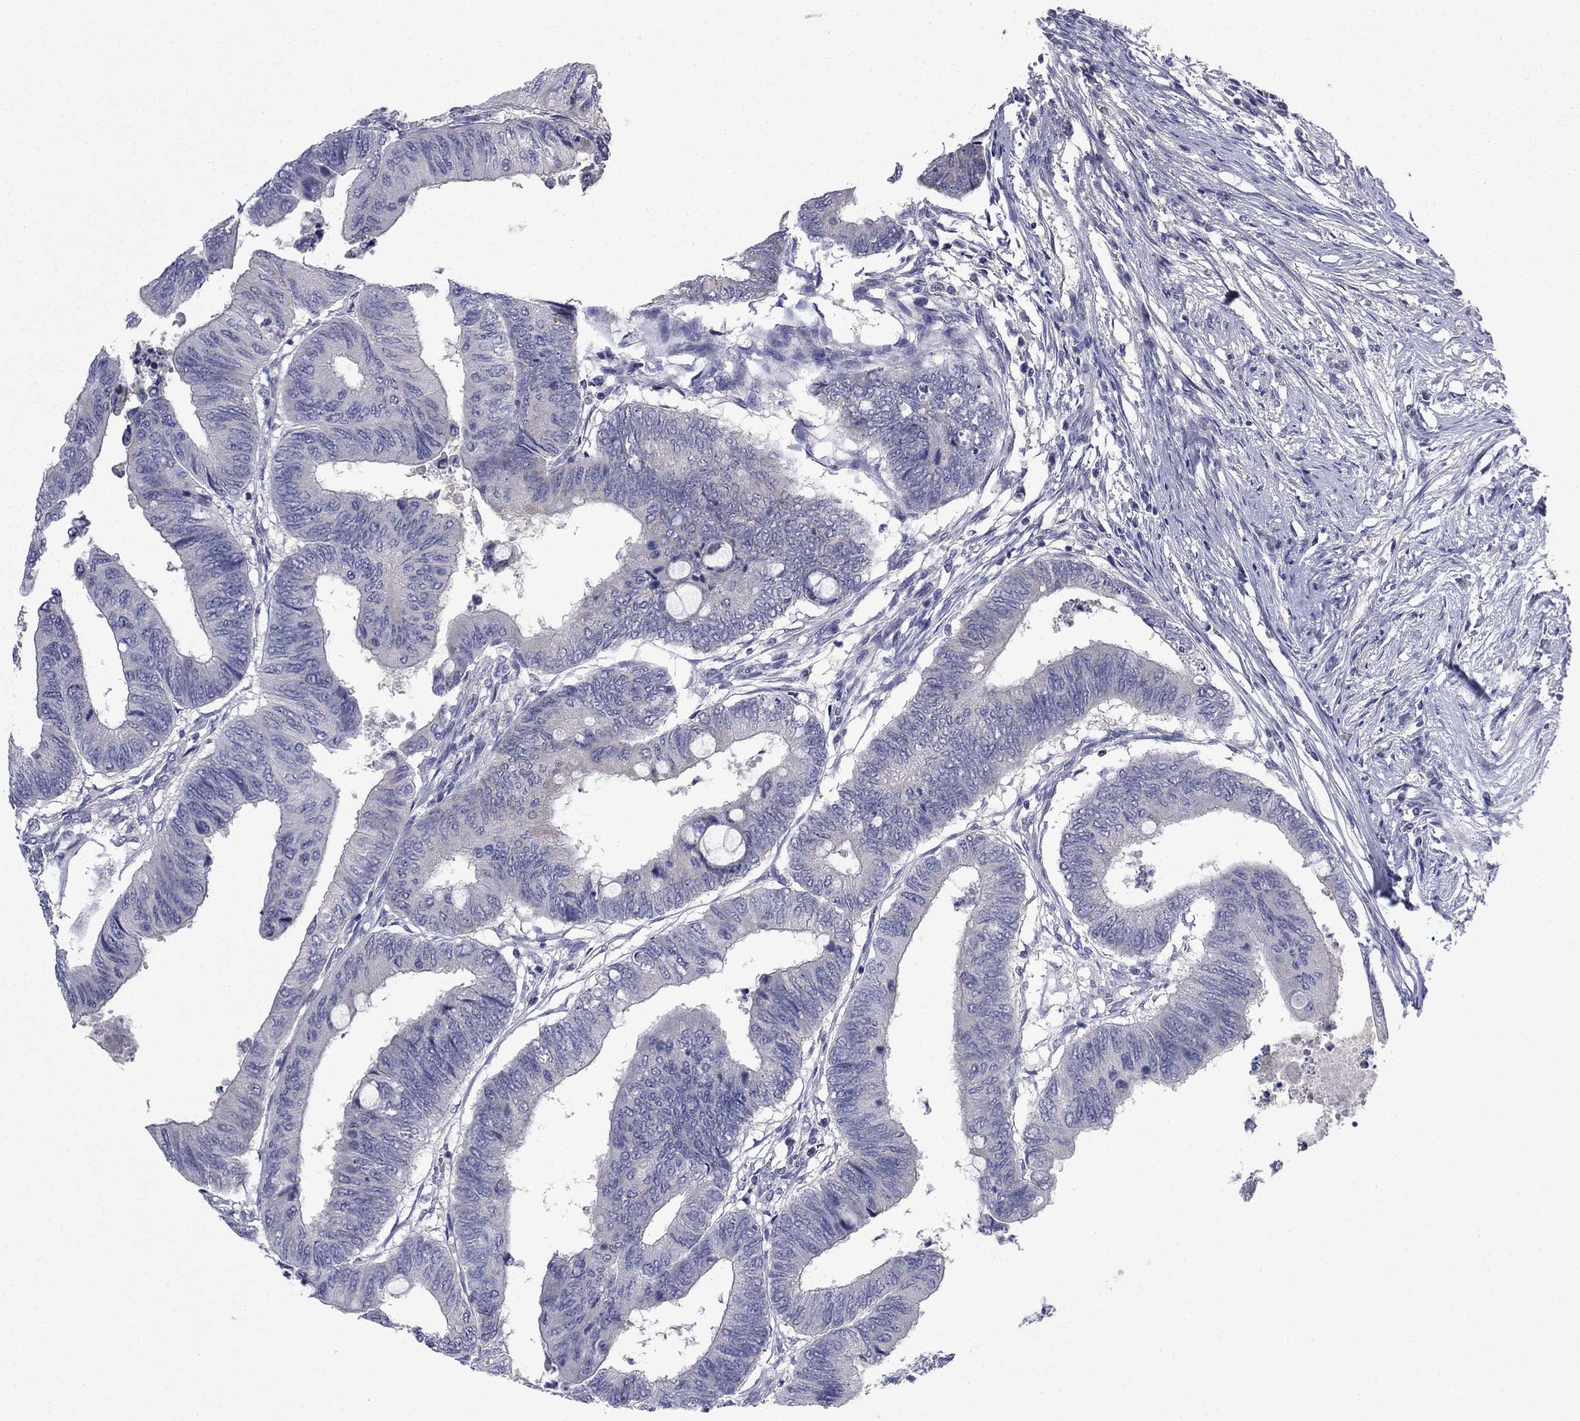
{"staining": {"intensity": "strong", "quantity": "<25%", "location": "cytoplasmic/membranous"}, "tissue": "colorectal cancer", "cell_type": "Tumor cells", "image_type": "cancer", "snomed": [{"axis": "morphology", "description": "Normal tissue, NOS"}, {"axis": "morphology", "description": "Adenocarcinoma, NOS"}, {"axis": "topography", "description": "Rectum"}, {"axis": "topography", "description": "Peripheral nerve tissue"}], "caption": "The photomicrograph displays immunohistochemical staining of adenocarcinoma (colorectal). There is strong cytoplasmic/membranous expression is seen in approximately <25% of tumor cells.", "gene": "GRHPR", "patient": {"sex": "male", "age": 92}}